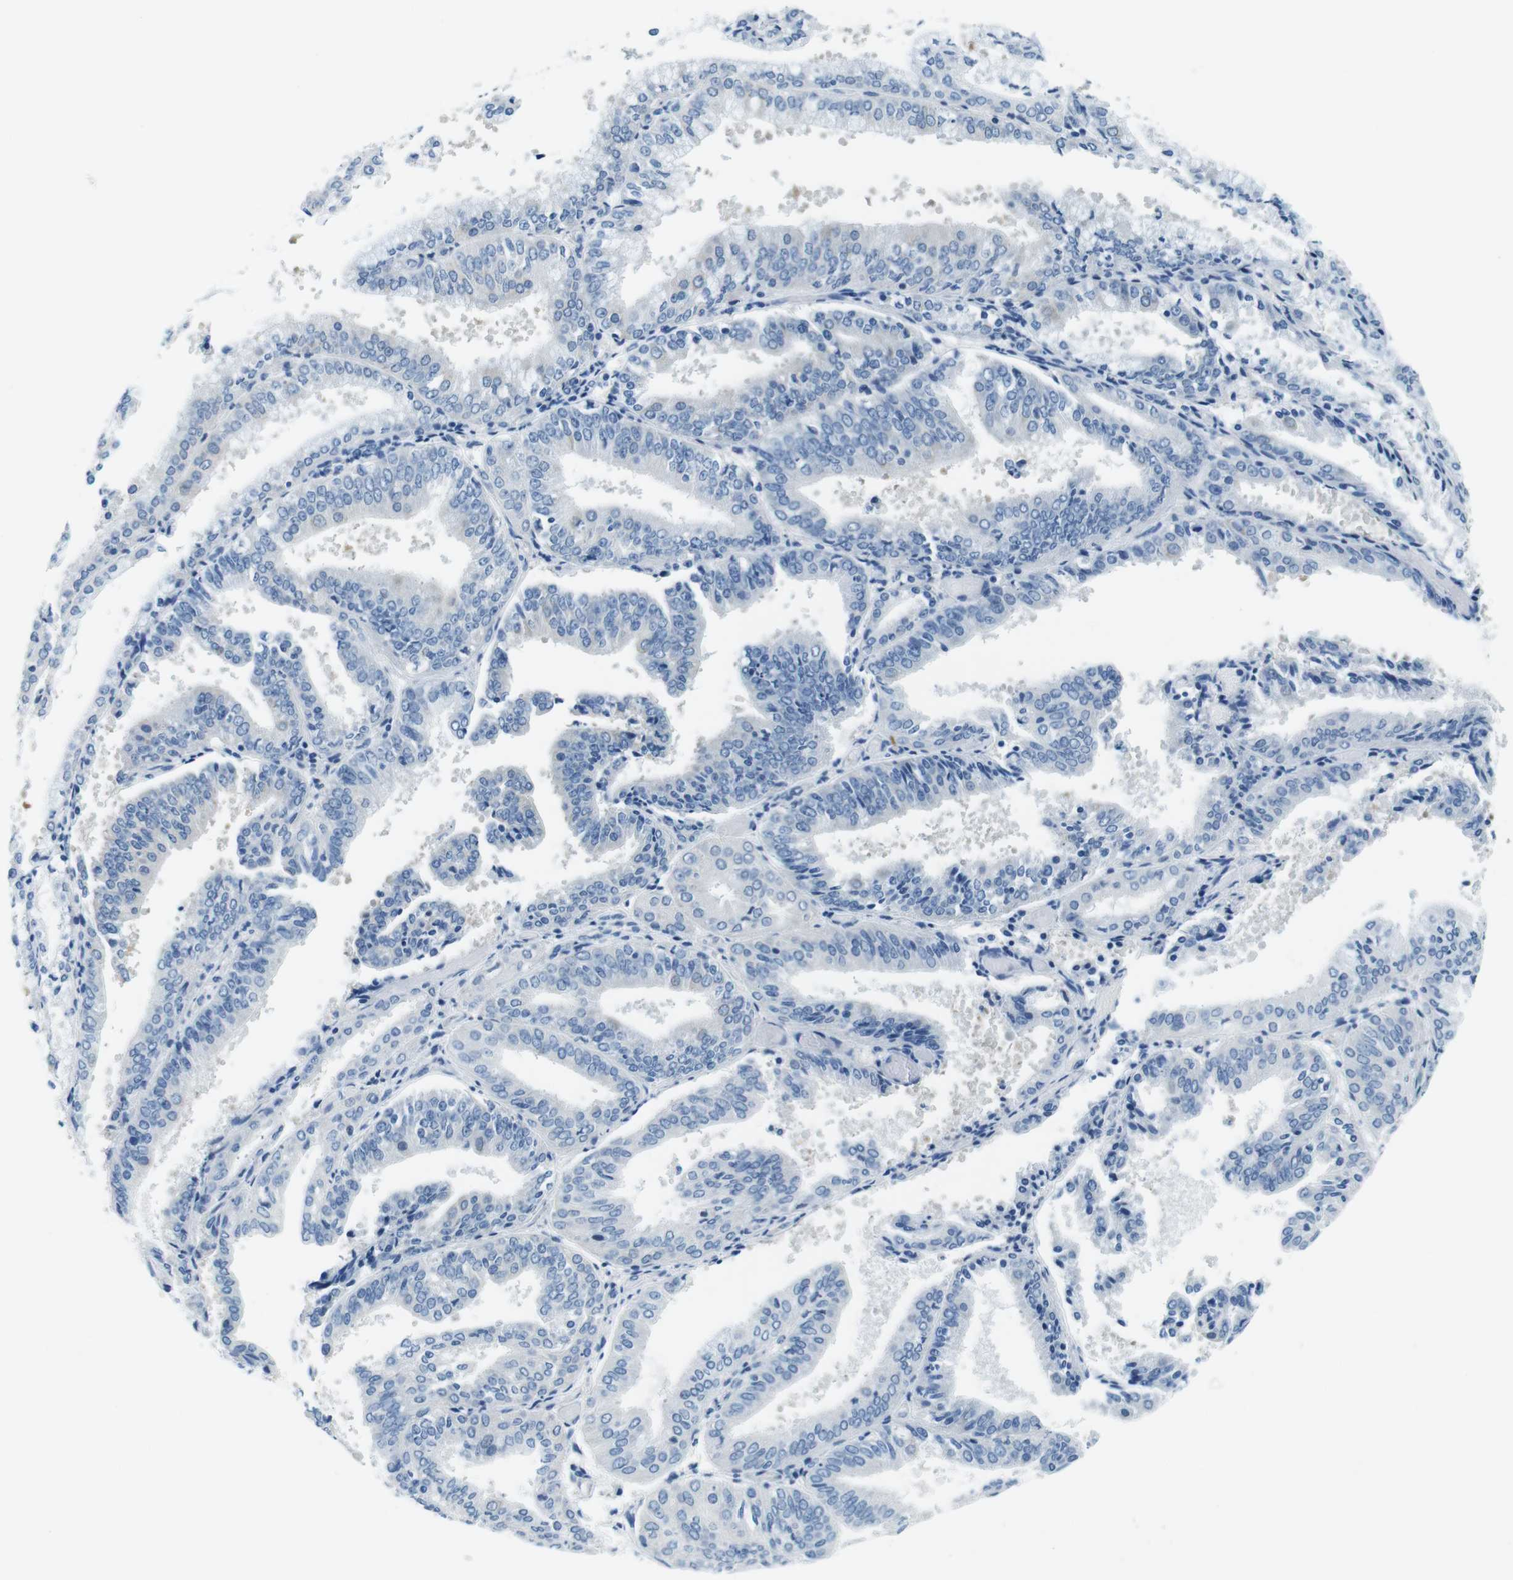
{"staining": {"intensity": "negative", "quantity": "none", "location": "none"}, "tissue": "endometrial cancer", "cell_type": "Tumor cells", "image_type": "cancer", "snomed": [{"axis": "morphology", "description": "Adenocarcinoma, NOS"}, {"axis": "topography", "description": "Endometrium"}], "caption": "IHC histopathology image of neoplastic tissue: human endometrial cancer stained with DAB reveals no significant protein positivity in tumor cells.", "gene": "EIF2B5", "patient": {"sex": "female", "age": 63}}